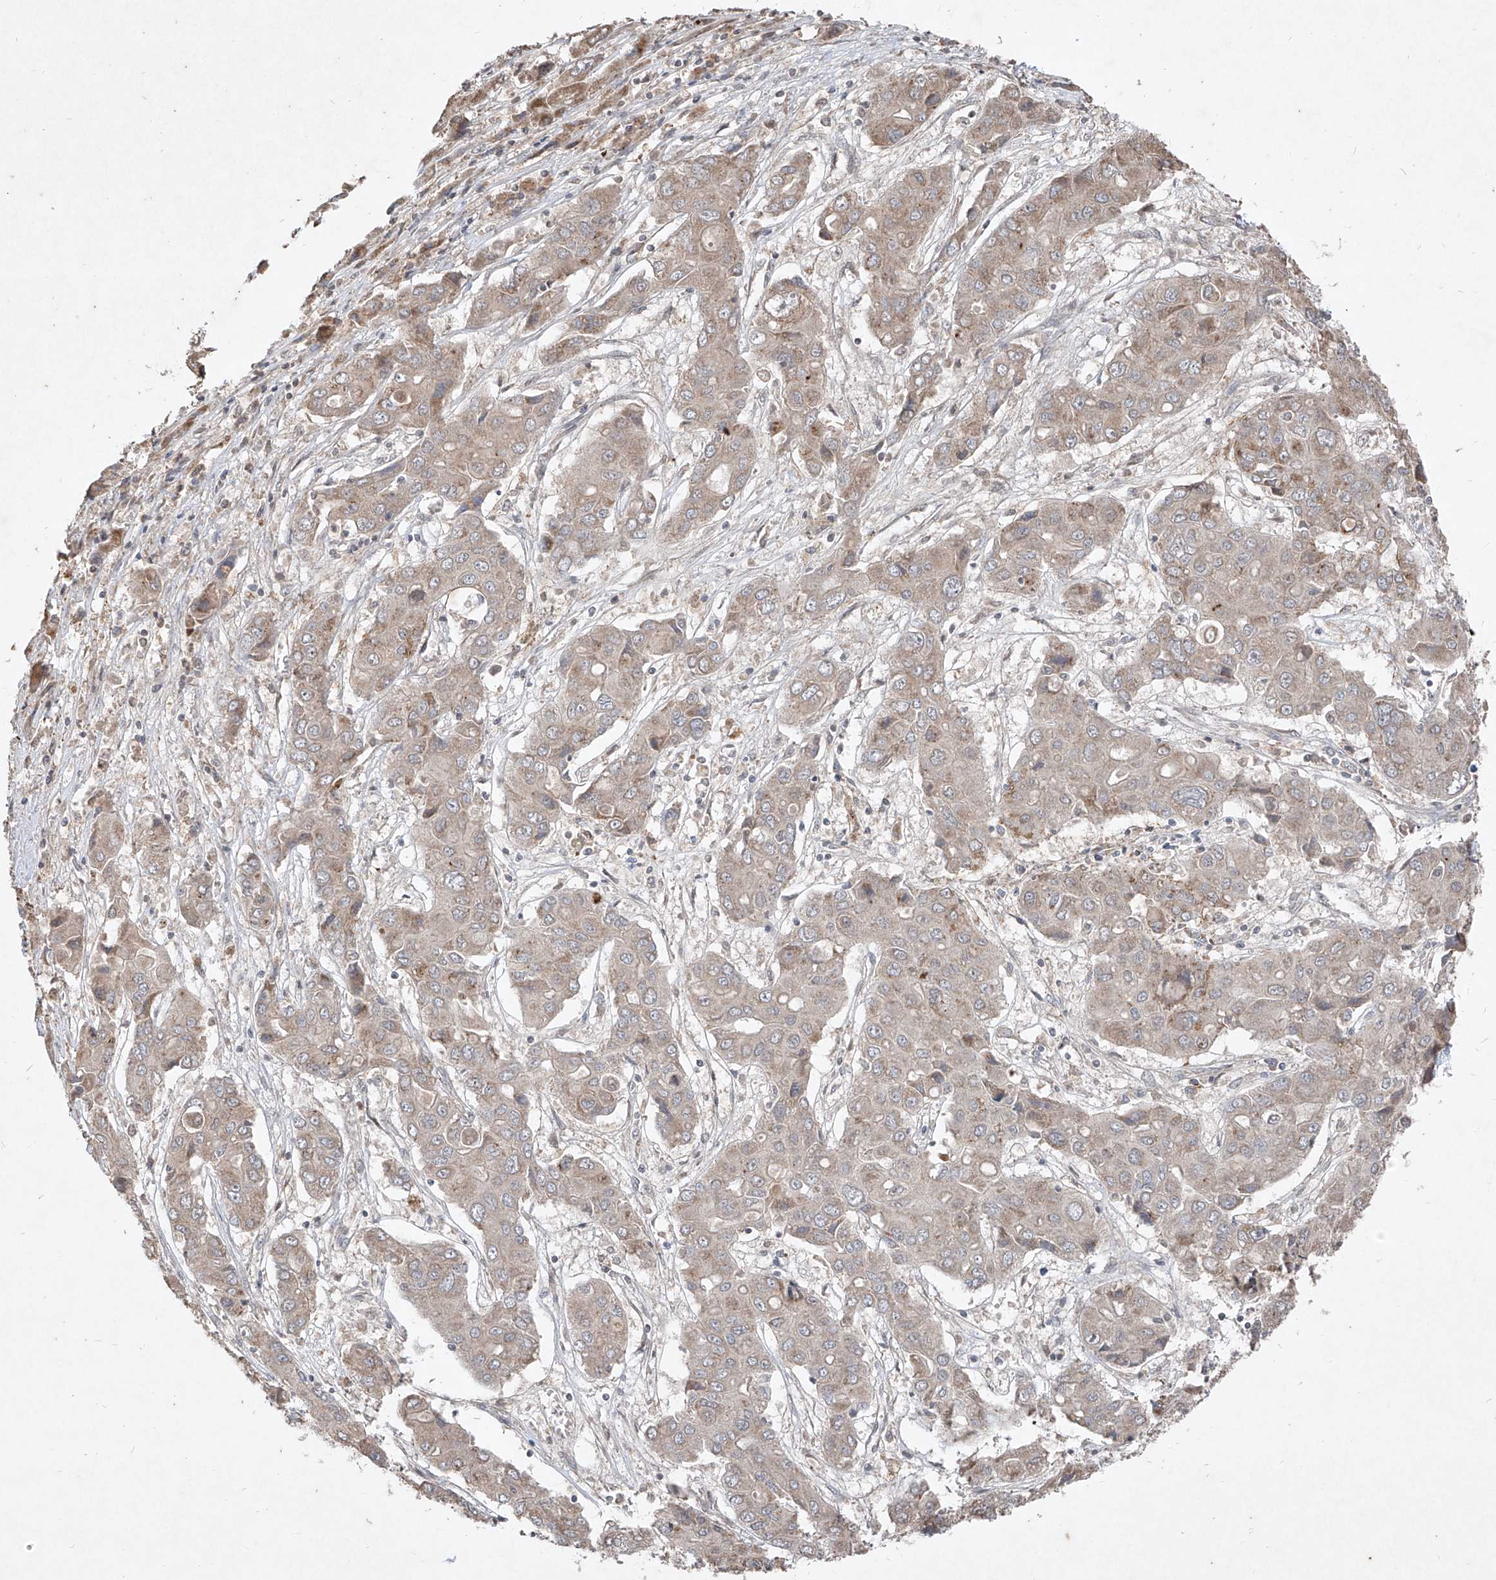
{"staining": {"intensity": "moderate", "quantity": "<25%", "location": "cytoplasmic/membranous"}, "tissue": "liver cancer", "cell_type": "Tumor cells", "image_type": "cancer", "snomed": [{"axis": "morphology", "description": "Cholangiocarcinoma"}, {"axis": "topography", "description": "Liver"}], "caption": "Moderate cytoplasmic/membranous protein positivity is present in approximately <25% of tumor cells in cholangiocarcinoma (liver).", "gene": "ABCD3", "patient": {"sex": "male", "age": 67}}